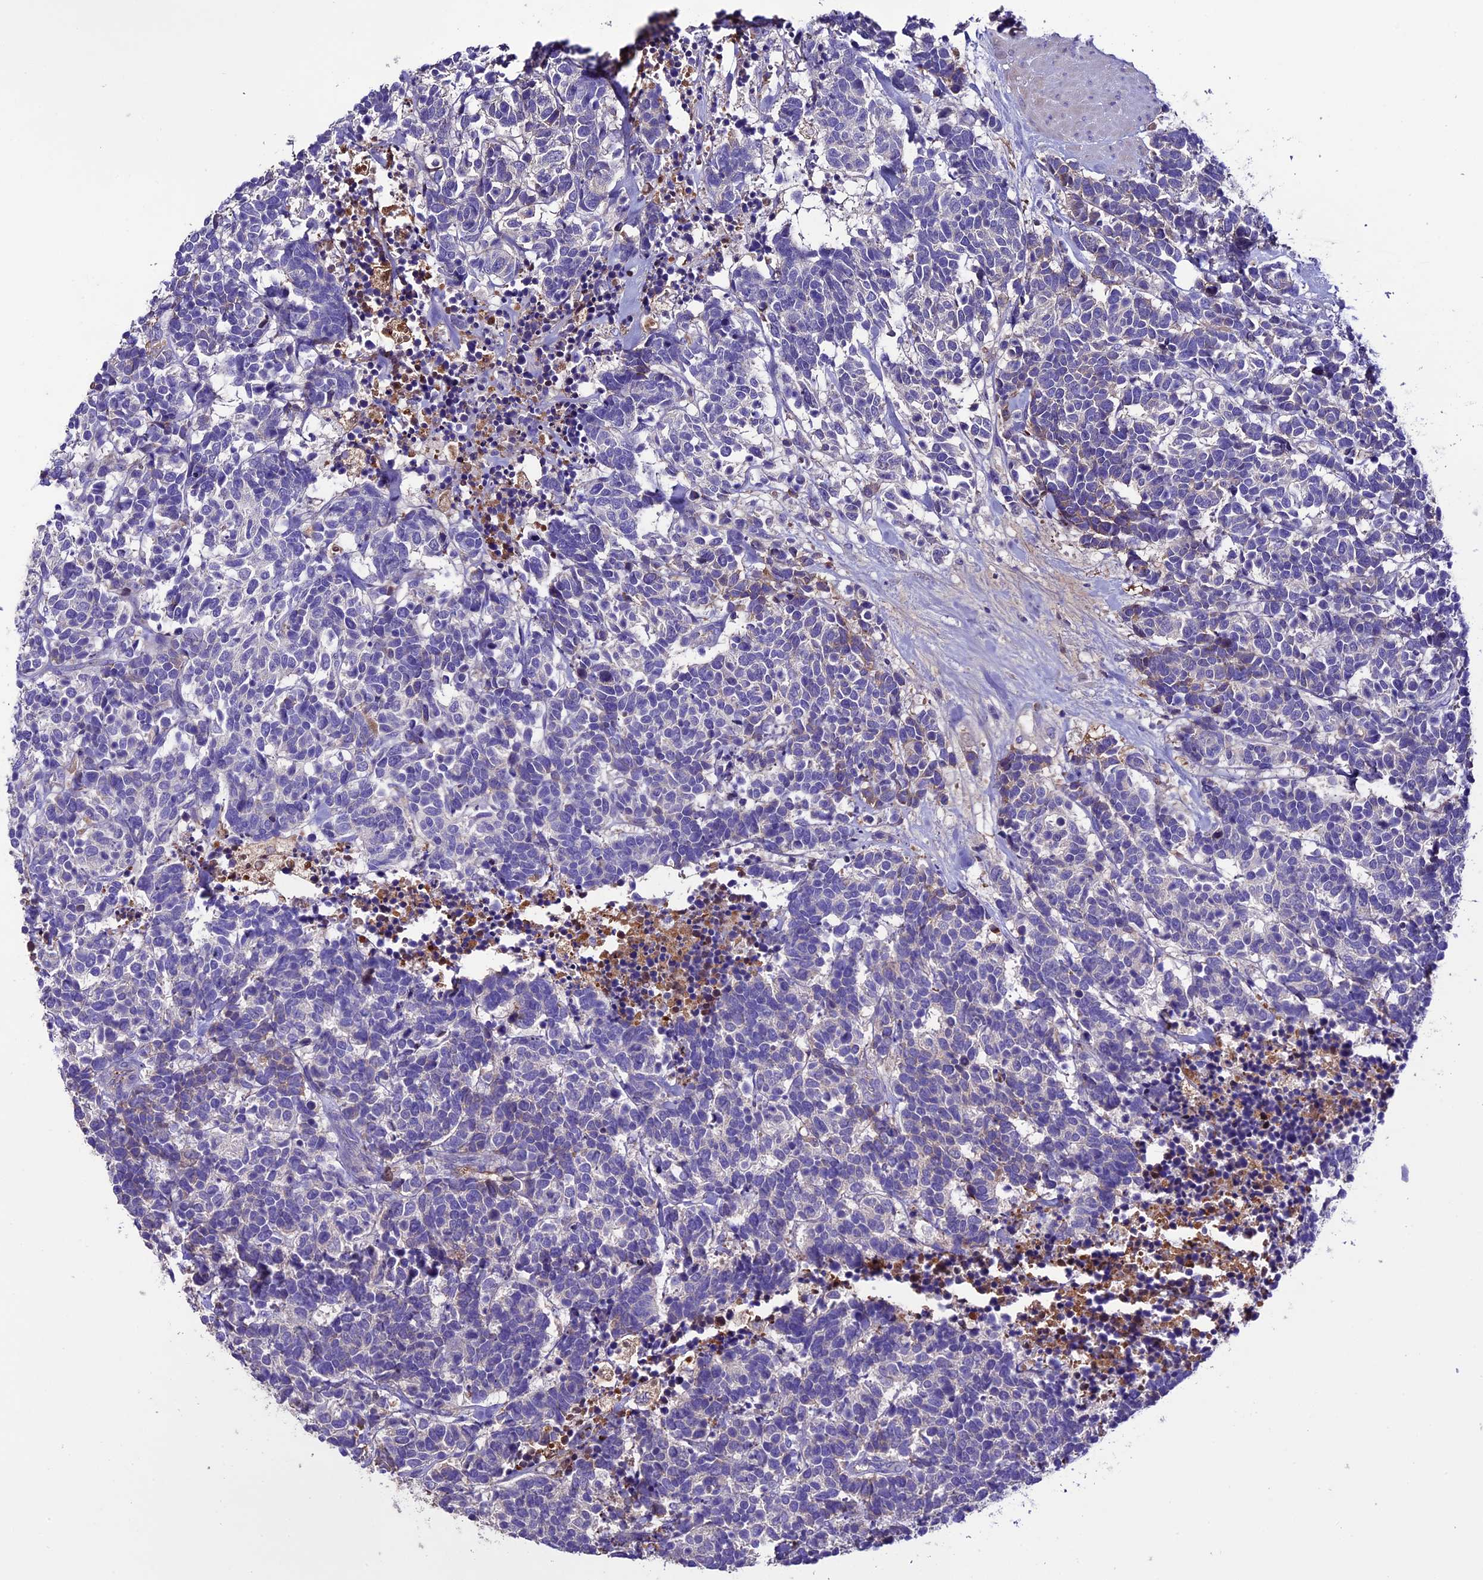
{"staining": {"intensity": "negative", "quantity": "none", "location": "none"}, "tissue": "carcinoid", "cell_type": "Tumor cells", "image_type": "cancer", "snomed": [{"axis": "morphology", "description": "Carcinoma, NOS"}, {"axis": "morphology", "description": "Carcinoid, malignant, NOS"}, {"axis": "topography", "description": "Urinary bladder"}], "caption": "The immunohistochemistry histopathology image has no significant positivity in tumor cells of carcinoid tissue. The staining is performed using DAB brown chromogen with nuclei counter-stained in using hematoxylin.", "gene": "TCP11L2", "patient": {"sex": "male", "age": 57}}